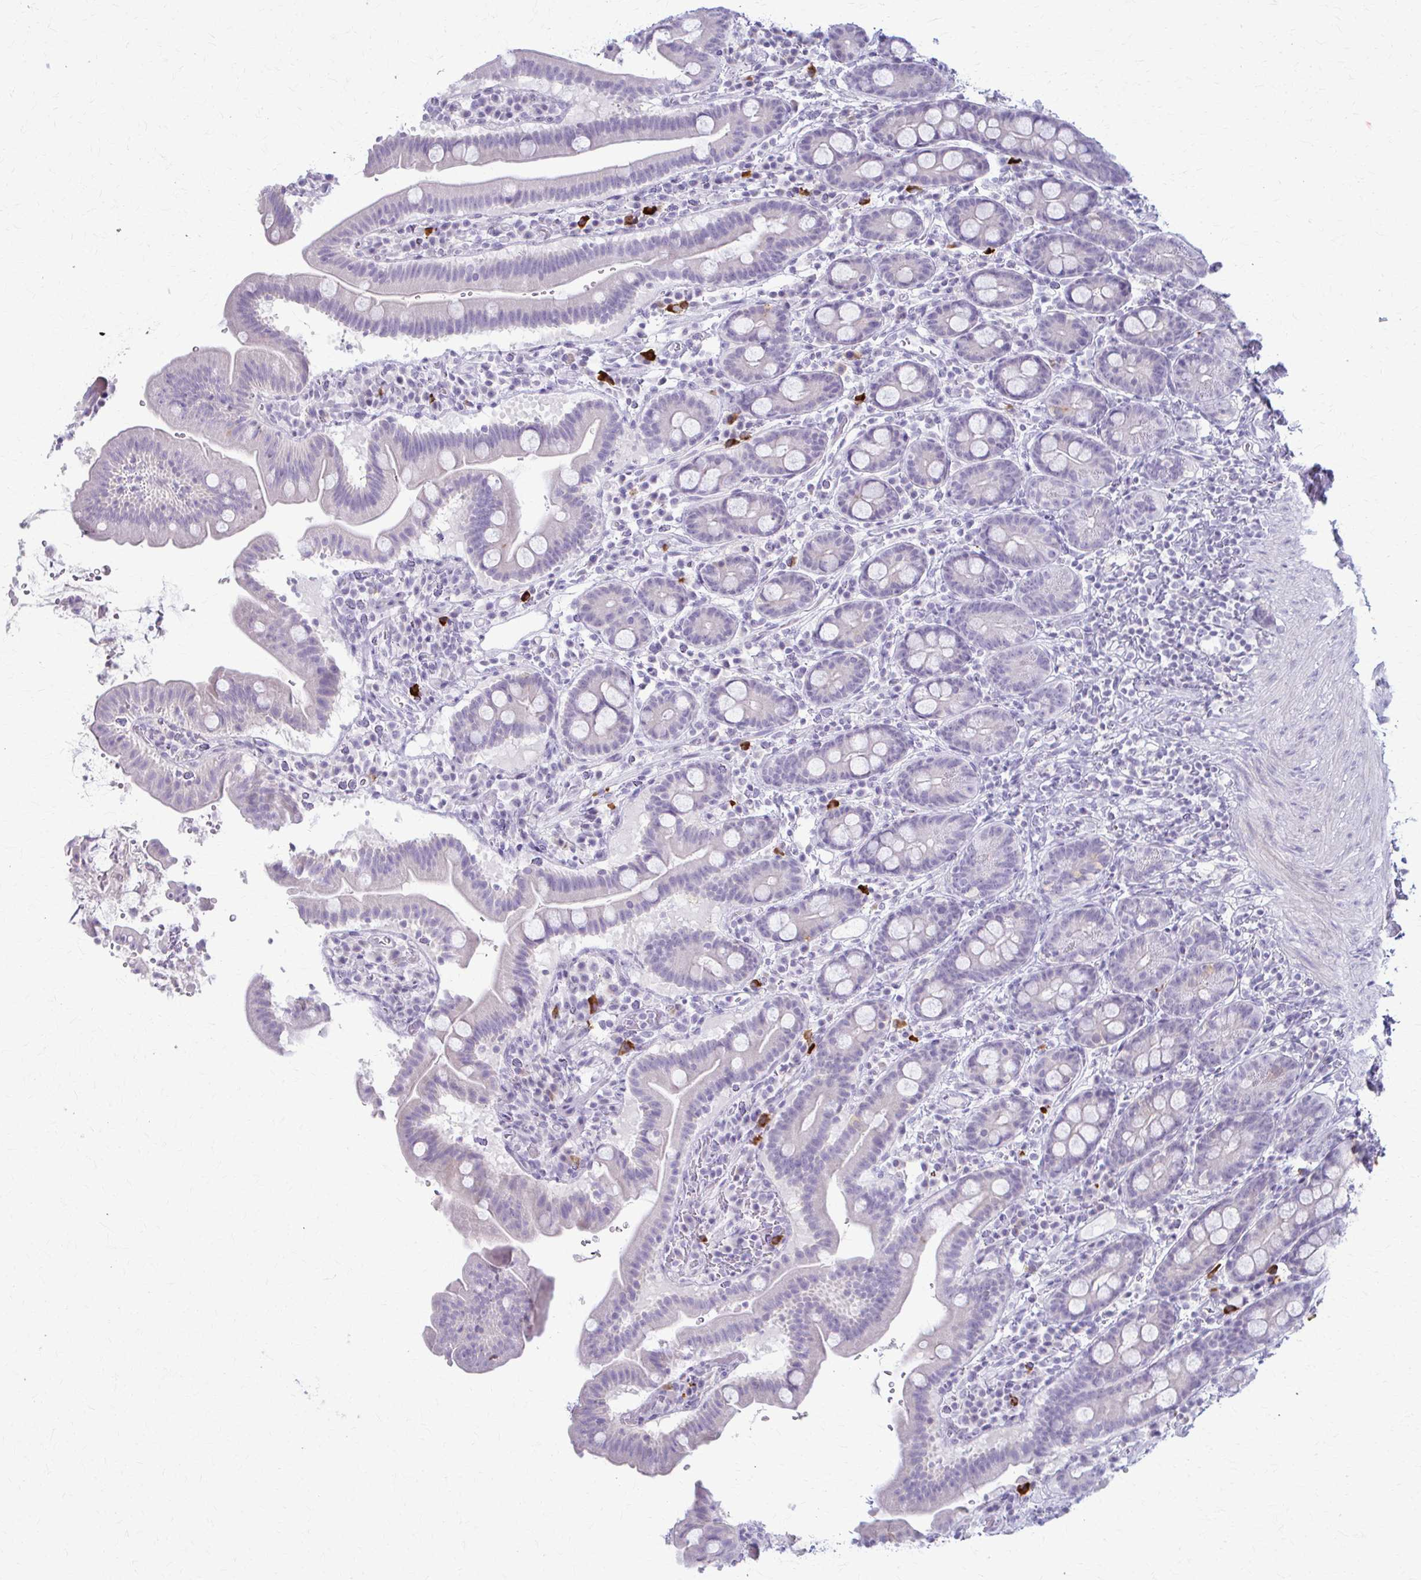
{"staining": {"intensity": "negative", "quantity": "none", "location": "none"}, "tissue": "small intestine", "cell_type": "Glandular cells", "image_type": "normal", "snomed": [{"axis": "morphology", "description": "Normal tissue, NOS"}, {"axis": "topography", "description": "Small intestine"}], "caption": "DAB (3,3'-diaminobenzidine) immunohistochemical staining of unremarkable small intestine reveals no significant positivity in glandular cells.", "gene": "LDLRAP1", "patient": {"sex": "male", "age": 26}}